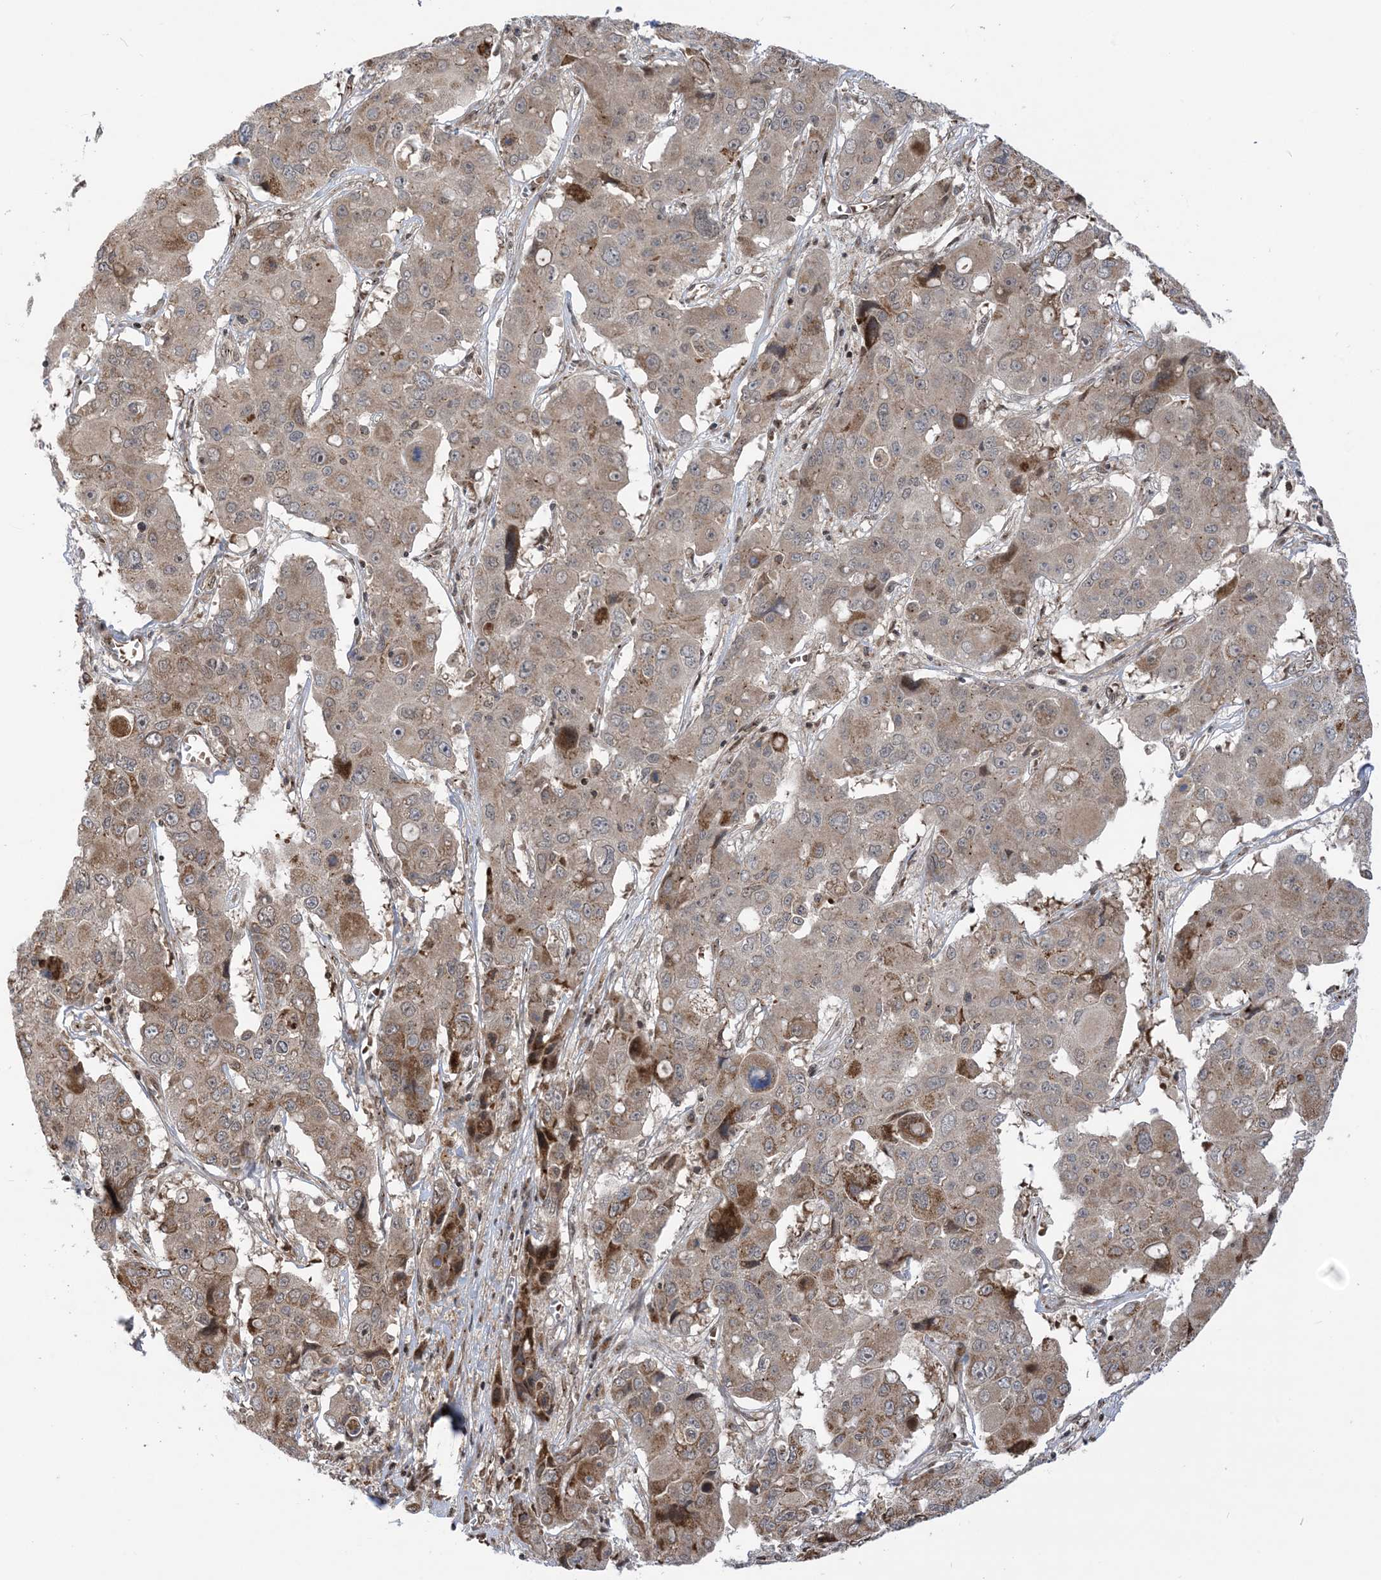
{"staining": {"intensity": "moderate", "quantity": "<25%", "location": "cytoplasmic/membranous"}, "tissue": "liver cancer", "cell_type": "Tumor cells", "image_type": "cancer", "snomed": [{"axis": "morphology", "description": "Cholangiocarcinoma"}, {"axis": "topography", "description": "Liver"}], "caption": "This histopathology image exhibits immunohistochemistry staining of liver cancer, with low moderate cytoplasmic/membranous staining in approximately <25% of tumor cells.", "gene": "CASP4", "patient": {"sex": "male", "age": 67}}